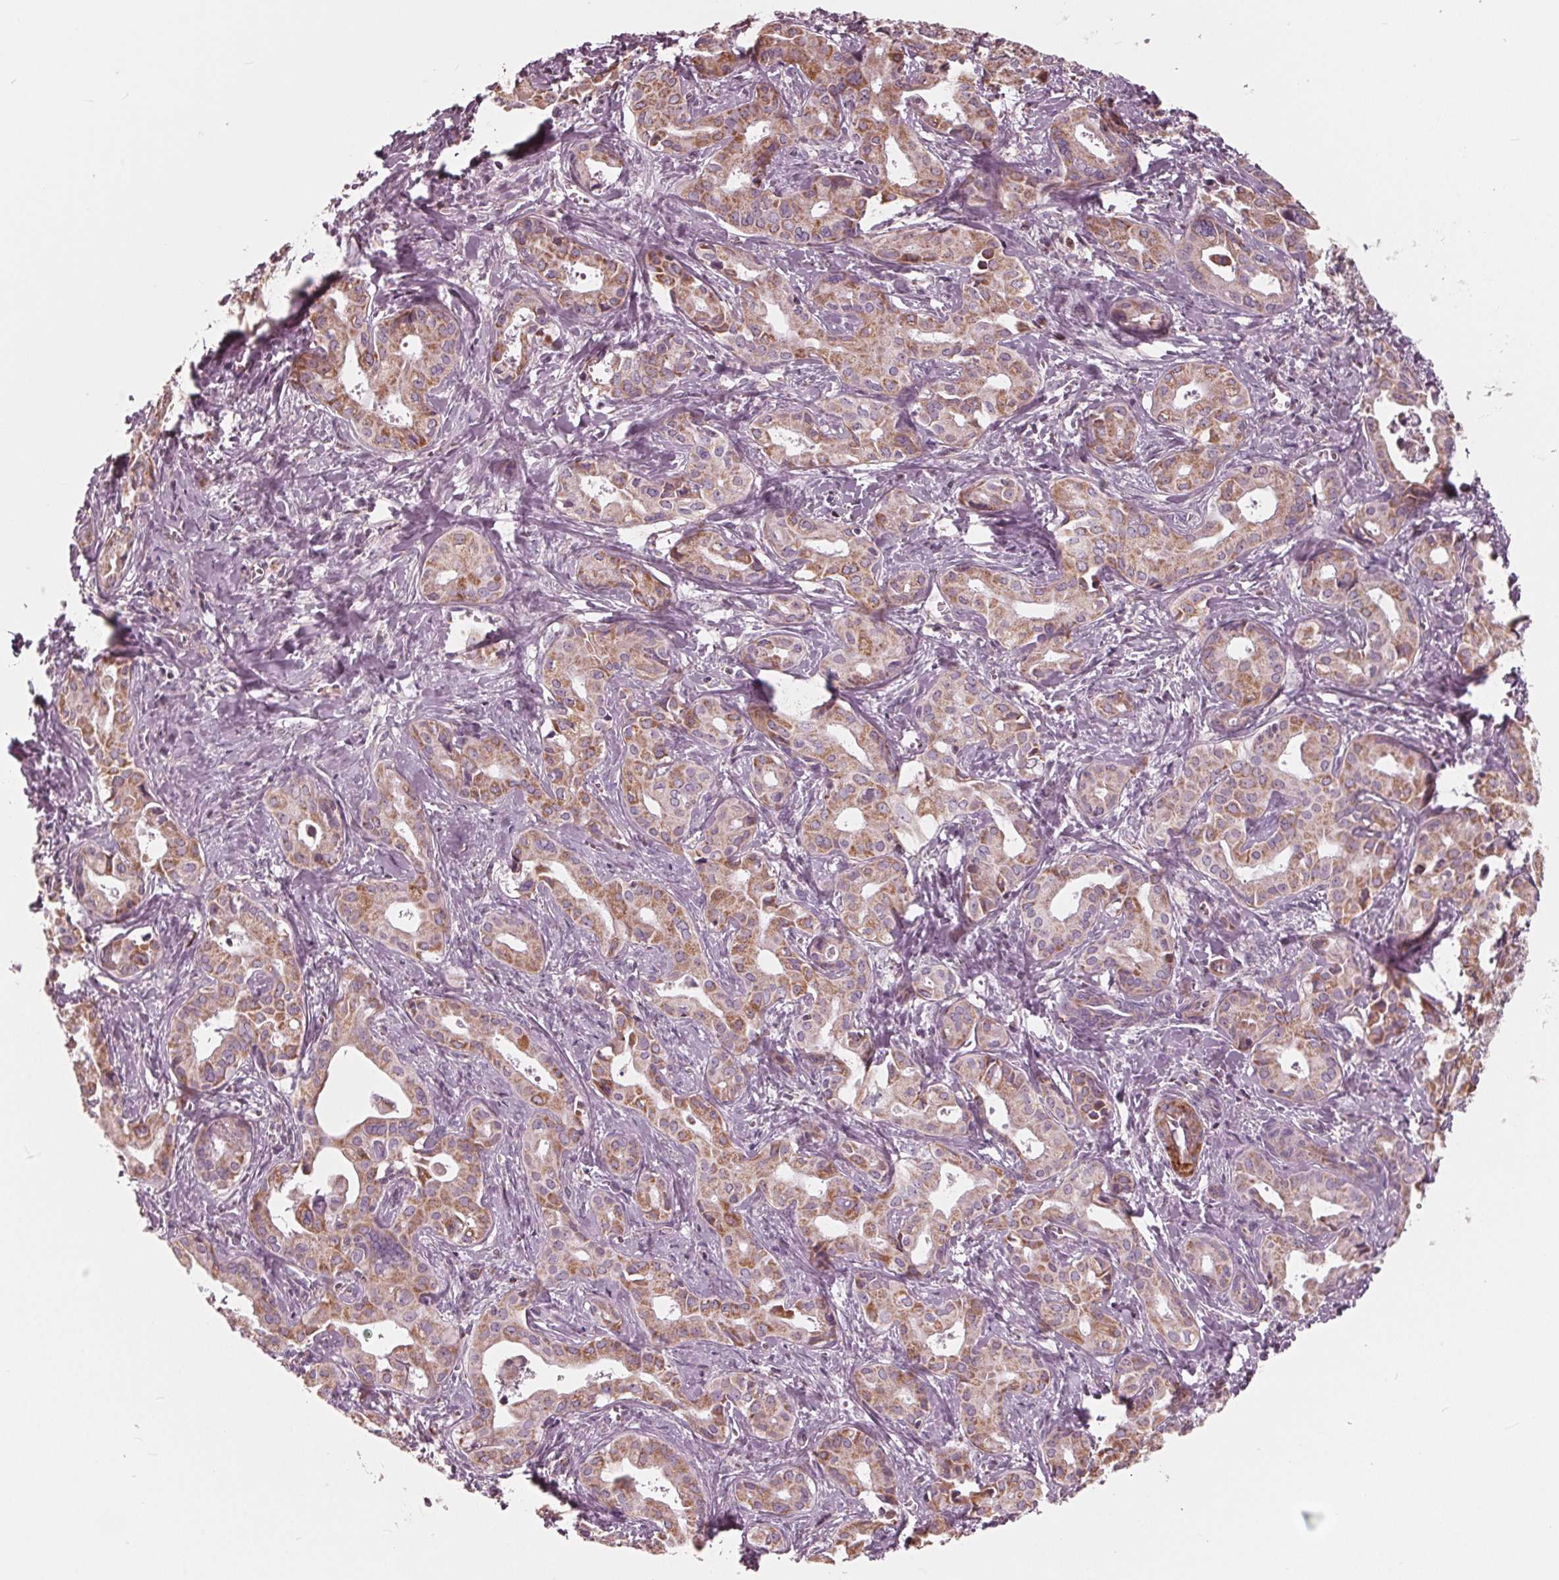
{"staining": {"intensity": "moderate", "quantity": ">75%", "location": "cytoplasmic/membranous"}, "tissue": "liver cancer", "cell_type": "Tumor cells", "image_type": "cancer", "snomed": [{"axis": "morphology", "description": "Cholangiocarcinoma"}, {"axis": "topography", "description": "Liver"}], "caption": "Protein expression analysis of human liver cancer (cholangiocarcinoma) reveals moderate cytoplasmic/membranous staining in about >75% of tumor cells. The staining was performed using DAB to visualize the protein expression in brown, while the nuclei were stained in blue with hematoxylin (Magnification: 20x).", "gene": "DCAF4L2", "patient": {"sex": "female", "age": 65}}